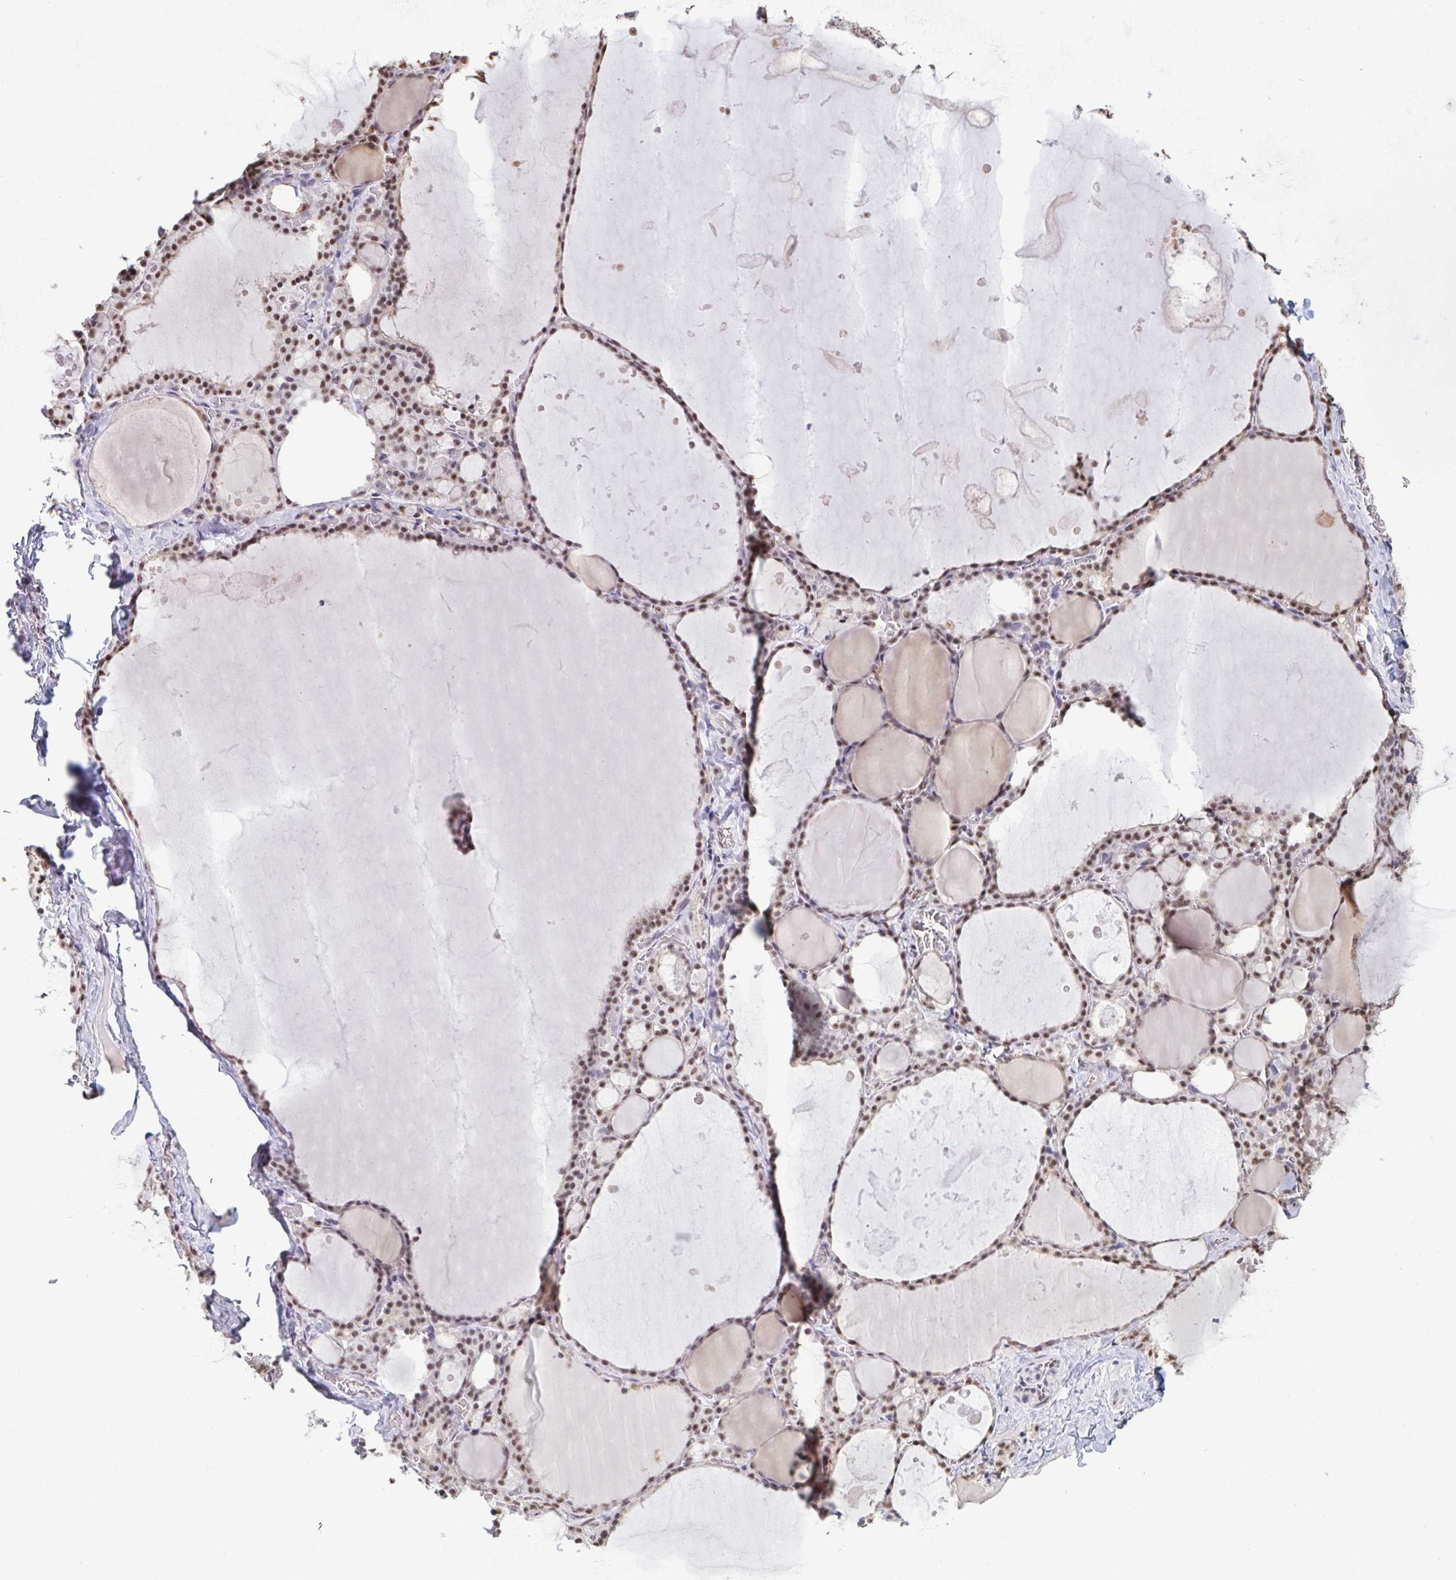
{"staining": {"intensity": "moderate", "quantity": ">75%", "location": "nuclear"}, "tissue": "thyroid gland", "cell_type": "Glandular cells", "image_type": "normal", "snomed": [{"axis": "morphology", "description": "Normal tissue, NOS"}, {"axis": "topography", "description": "Thyroid gland"}], "caption": "An immunohistochemistry histopathology image of normal tissue is shown. Protein staining in brown highlights moderate nuclear positivity in thyroid gland within glandular cells. Using DAB (3,3'-diaminobenzidine) (brown) and hematoxylin (blue) stains, captured at high magnification using brightfield microscopy.", "gene": "PUF60", "patient": {"sex": "male", "age": 56}}